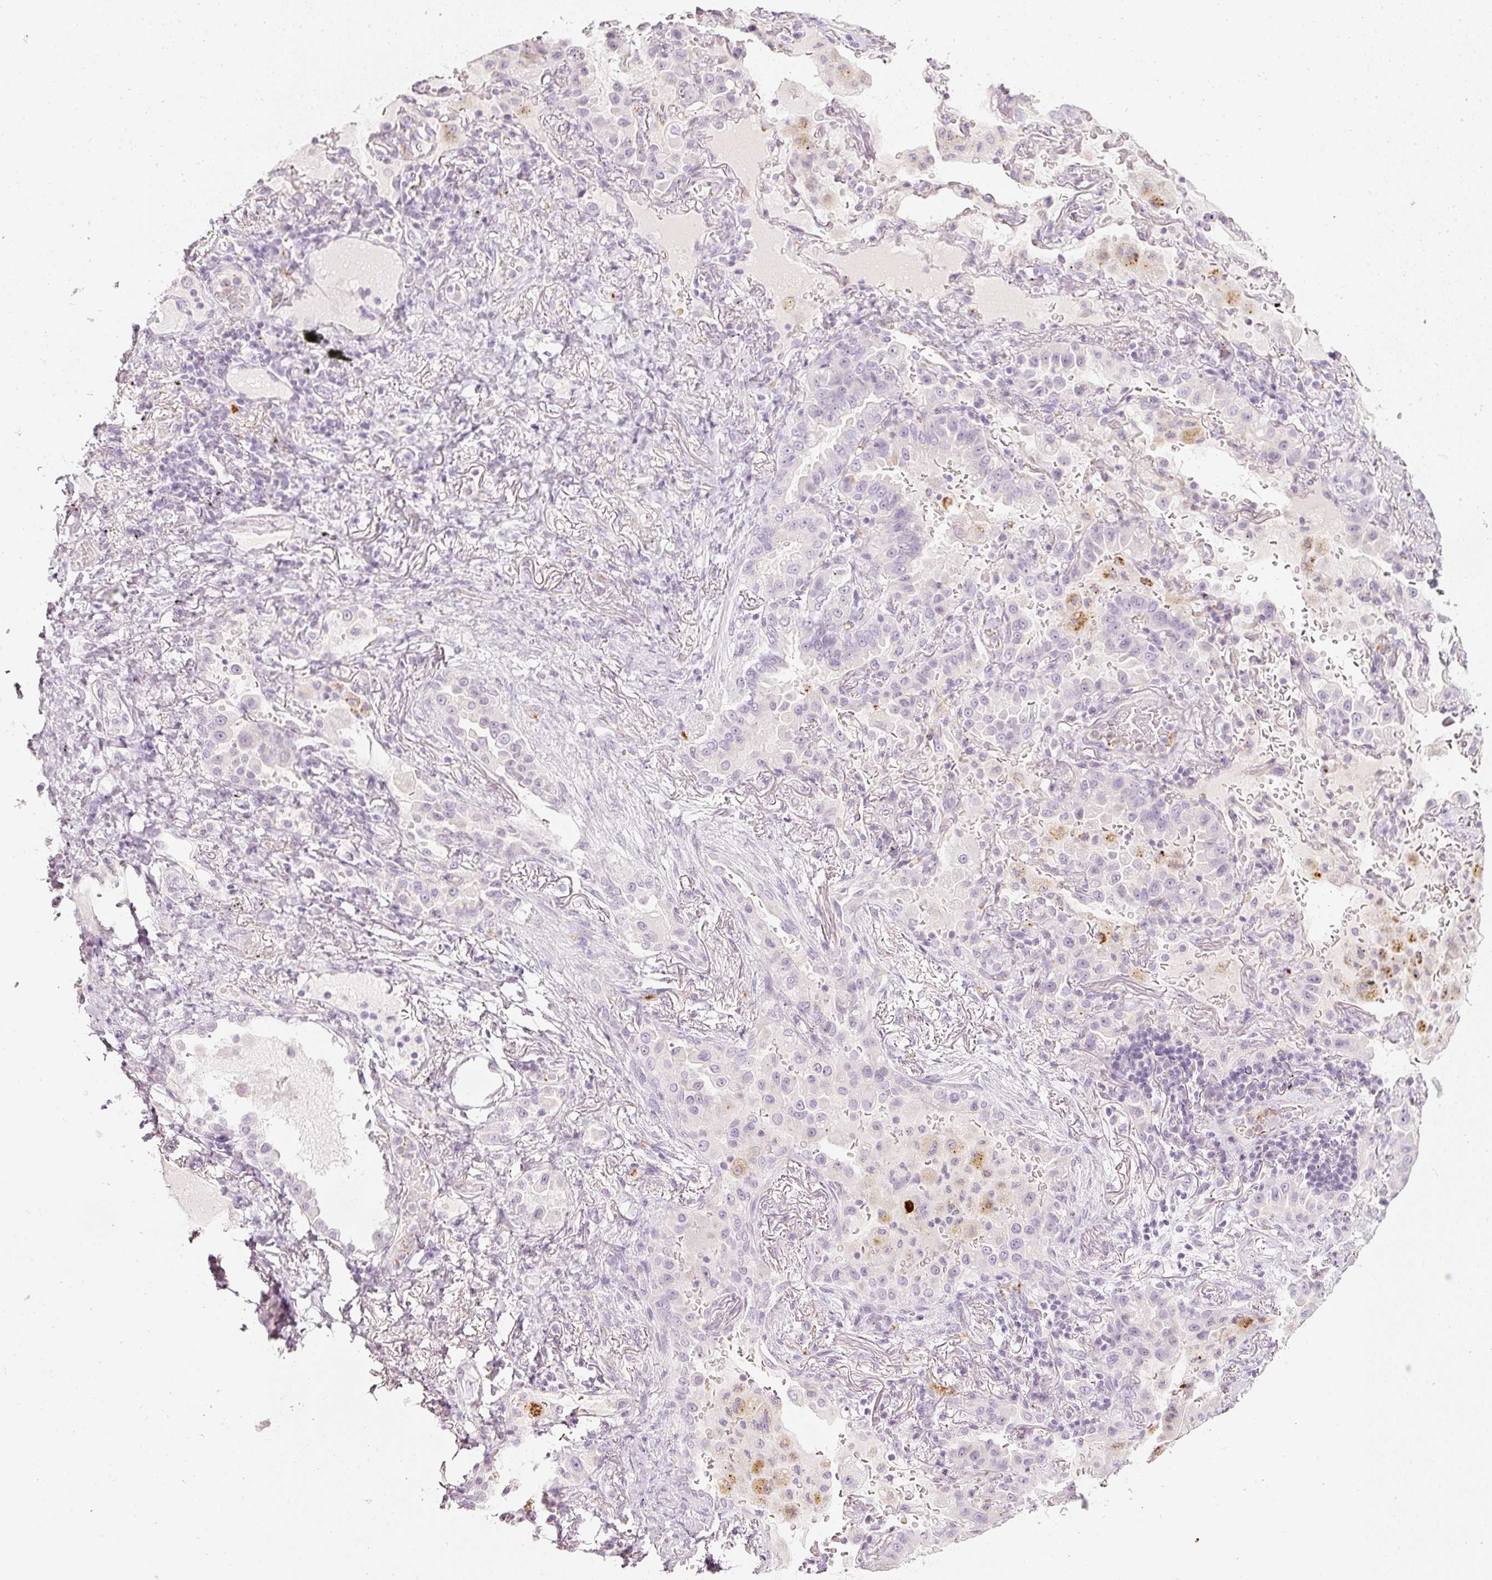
{"staining": {"intensity": "negative", "quantity": "none", "location": "none"}, "tissue": "lung cancer", "cell_type": "Tumor cells", "image_type": "cancer", "snomed": [{"axis": "morphology", "description": "Squamous cell carcinoma, NOS"}, {"axis": "topography", "description": "Lung"}], "caption": "Lung squamous cell carcinoma stained for a protein using immunohistochemistry displays no expression tumor cells.", "gene": "LECT2", "patient": {"sex": "male", "age": 74}}